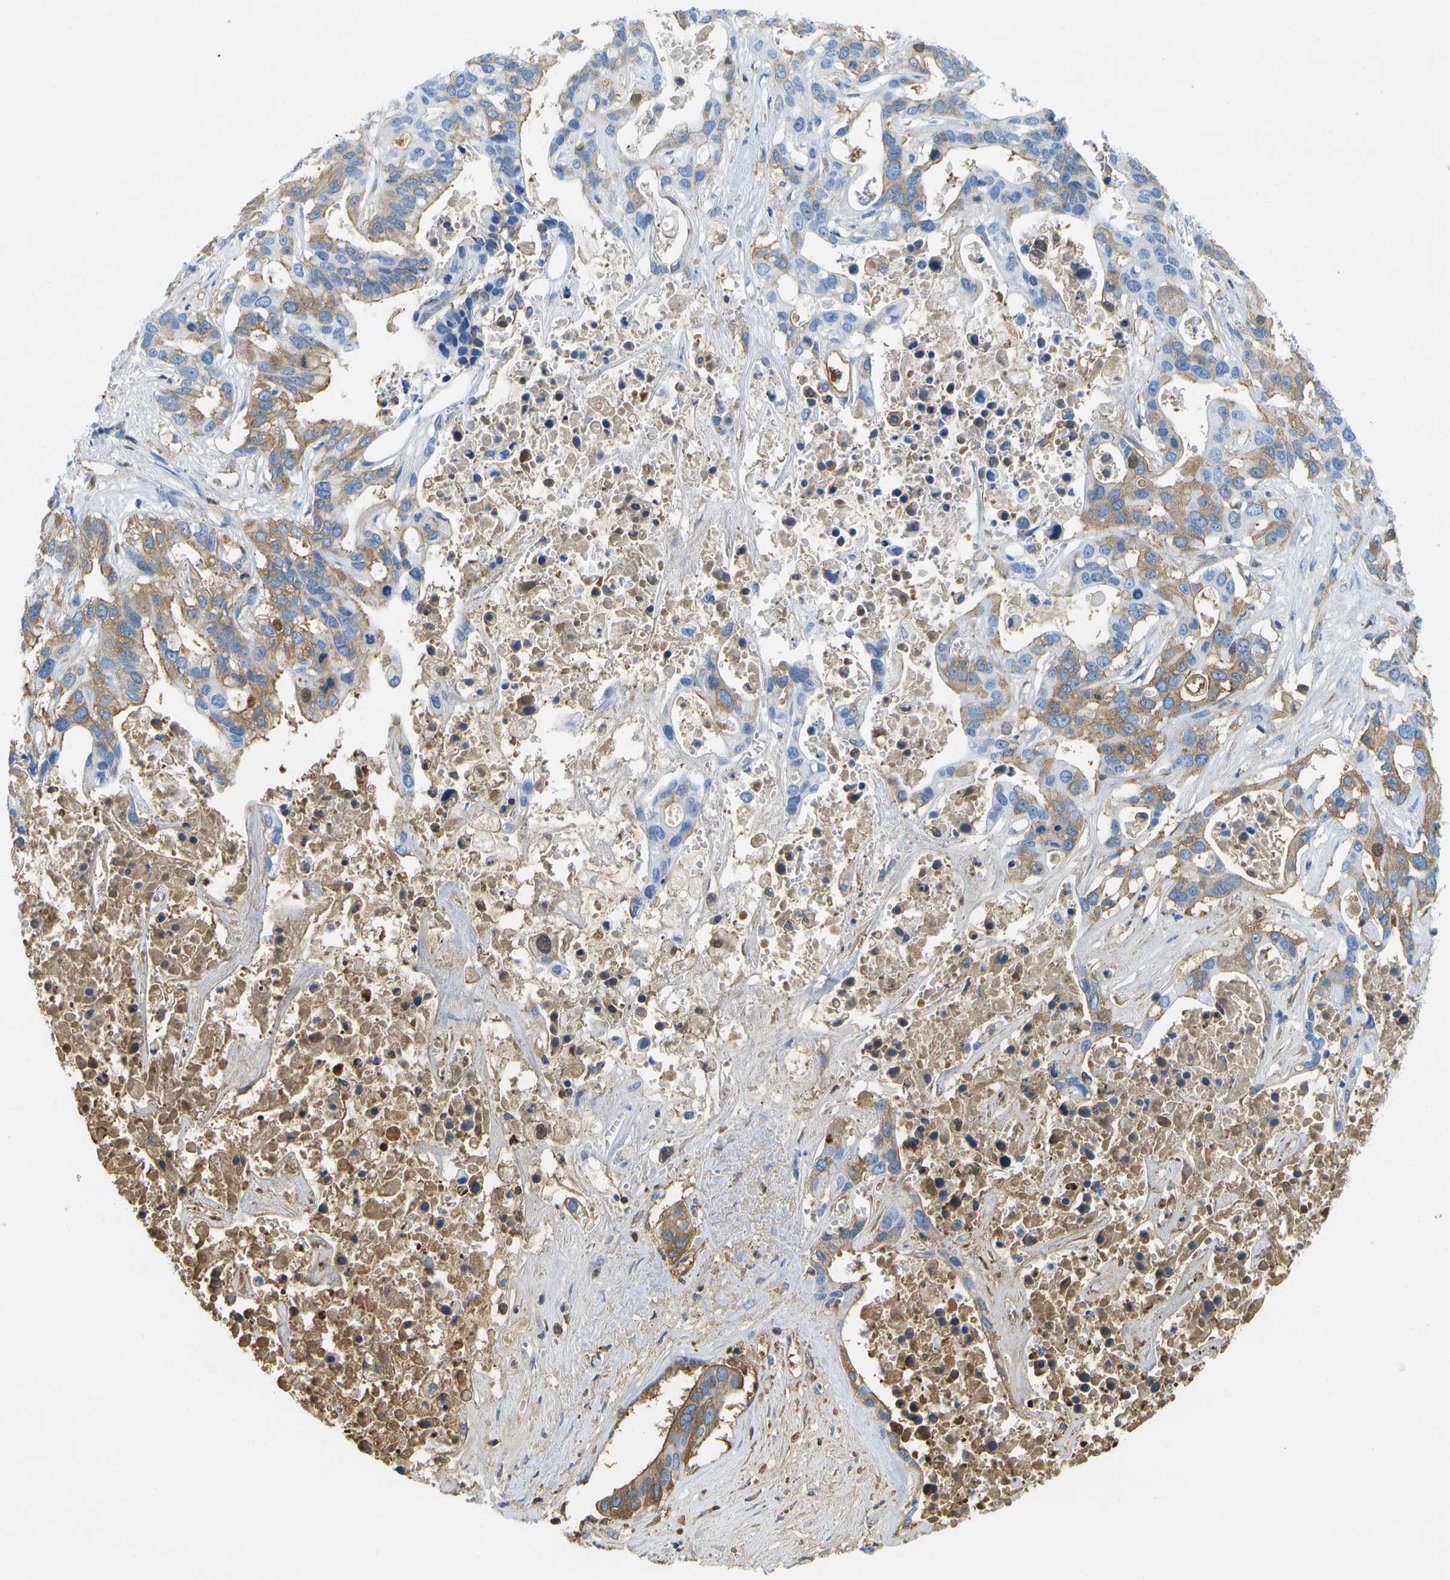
{"staining": {"intensity": "moderate", "quantity": "25%-75%", "location": "cytoplasmic/membranous"}, "tissue": "liver cancer", "cell_type": "Tumor cells", "image_type": "cancer", "snomed": [{"axis": "morphology", "description": "Cholangiocarcinoma"}, {"axis": "topography", "description": "Liver"}], "caption": "The histopathology image shows staining of liver cholangiocarcinoma, revealing moderate cytoplasmic/membranous protein positivity (brown color) within tumor cells.", "gene": "SERPINA1", "patient": {"sex": "female", "age": 65}}